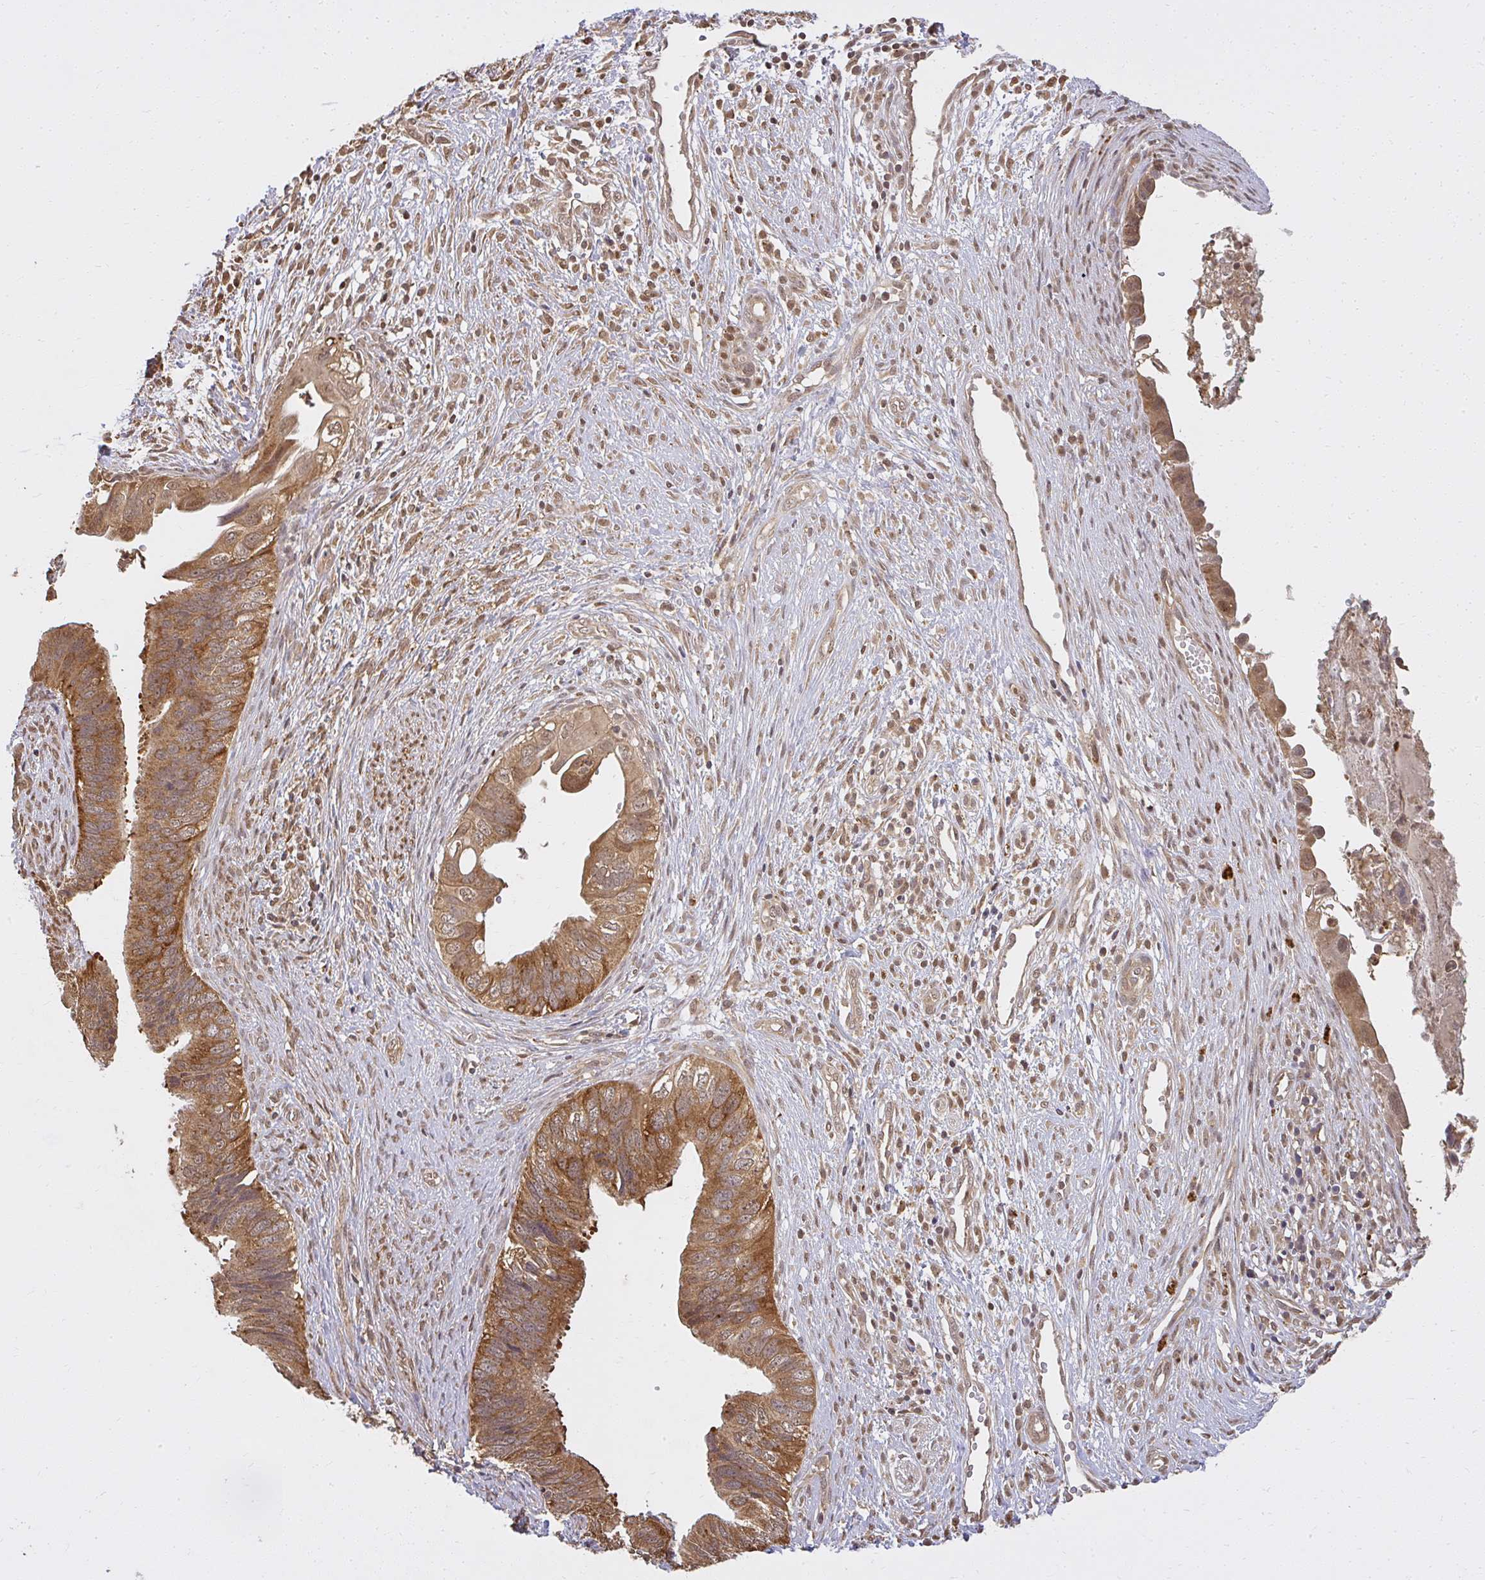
{"staining": {"intensity": "moderate", "quantity": ">75%", "location": "cytoplasmic/membranous"}, "tissue": "cervical cancer", "cell_type": "Tumor cells", "image_type": "cancer", "snomed": [{"axis": "morphology", "description": "Adenocarcinoma, NOS"}, {"axis": "topography", "description": "Cervix"}], "caption": "Cervical adenocarcinoma stained for a protein (brown) demonstrates moderate cytoplasmic/membranous positive expression in about >75% of tumor cells.", "gene": "LARS2", "patient": {"sex": "female", "age": 42}}